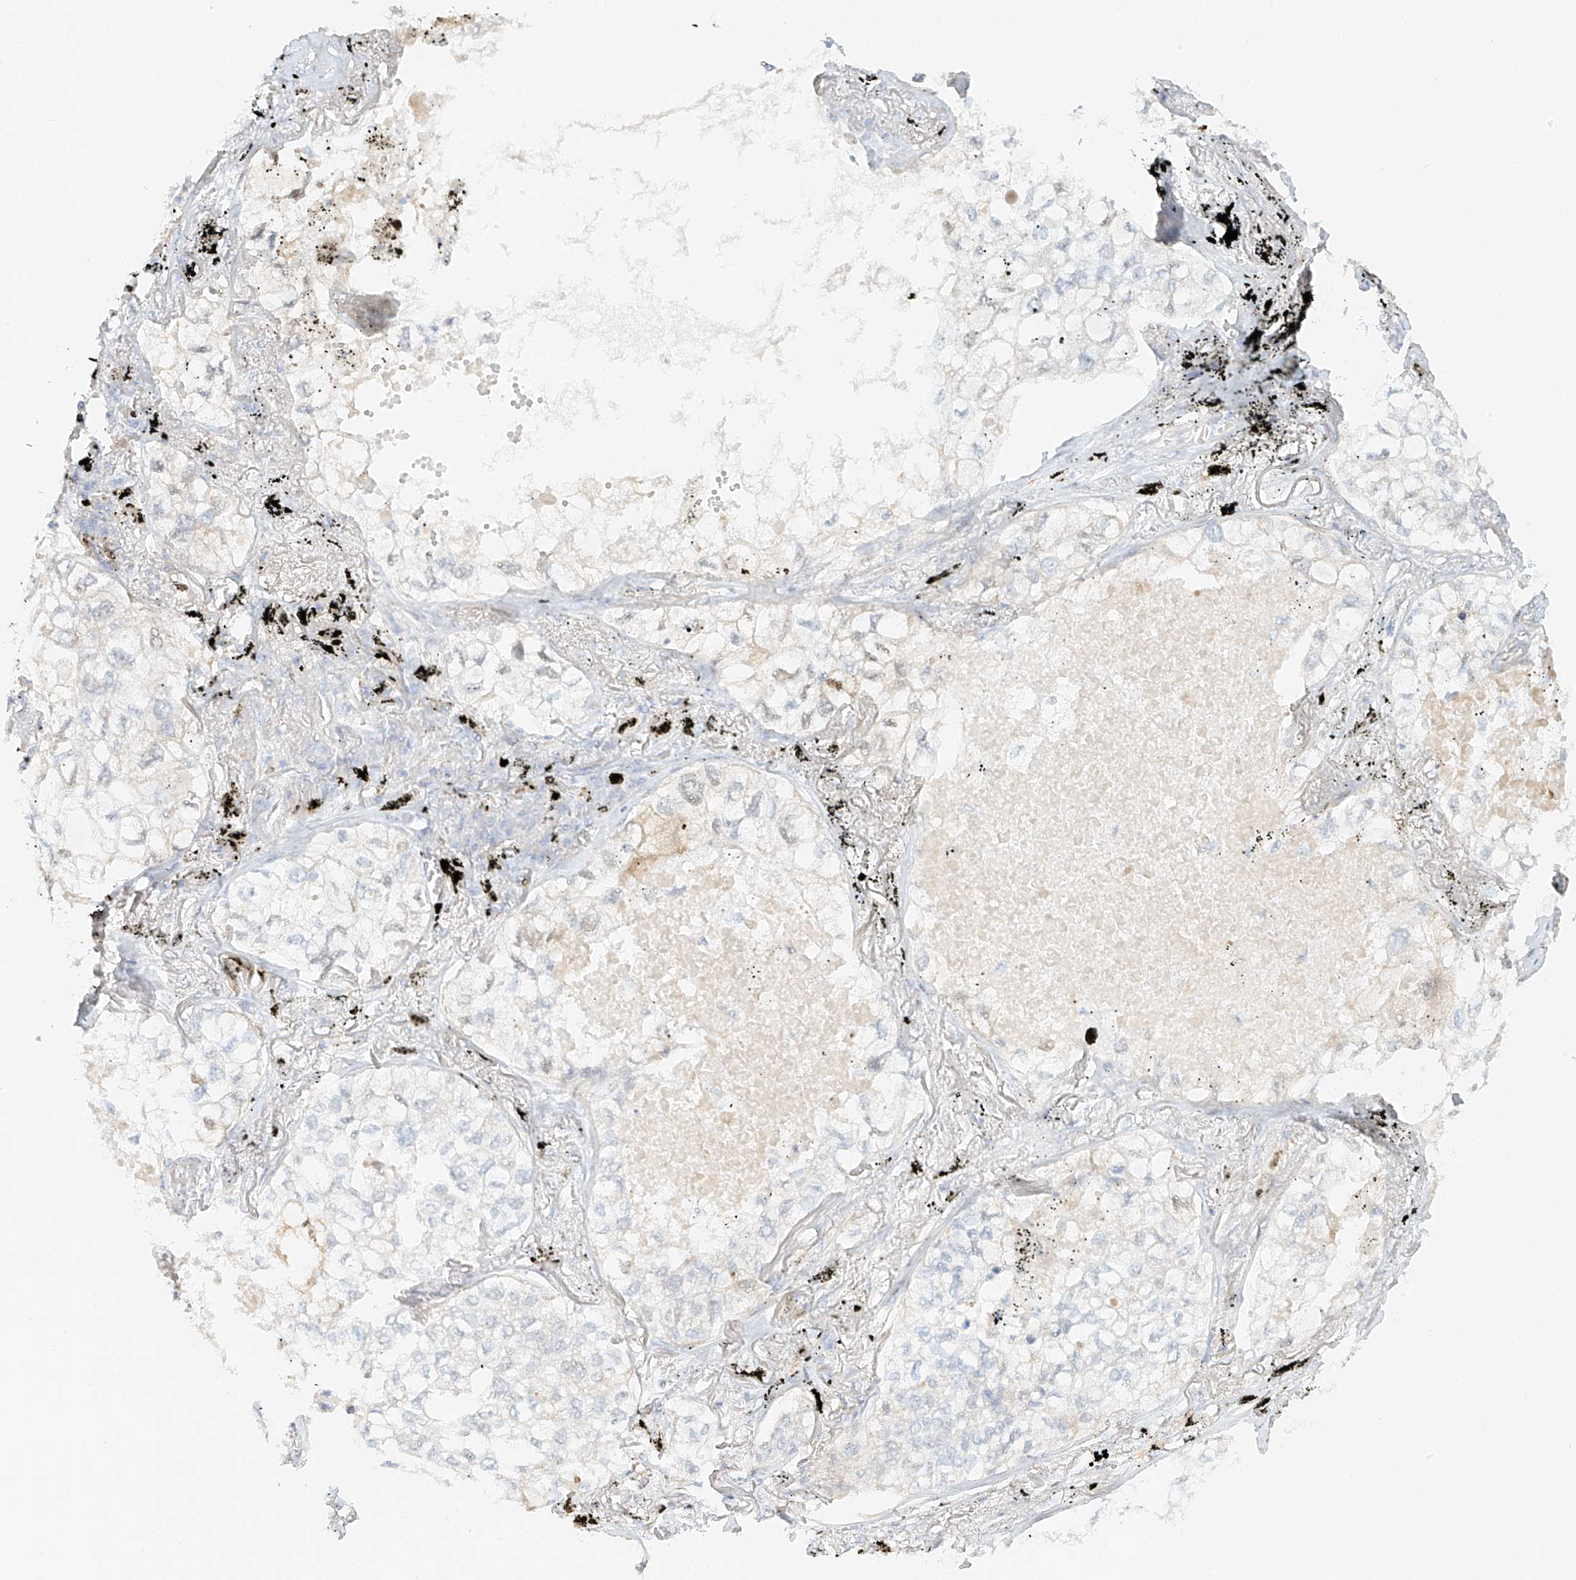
{"staining": {"intensity": "negative", "quantity": "none", "location": "none"}, "tissue": "lung cancer", "cell_type": "Tumor cells", "image_type": "cancer", "snomed": [{"axis": "morphology", "description": "Adenocarcinoma, NOS"}, {"axis": "topography", "description": "Lung"}], "caption": "Lung cancer (adenocarcinoma) was stained to show a protein in brown. There is no significant expression in tumor cells.", "gene": "UPK1B", "patient": {"sex": "male", "age": 65}}